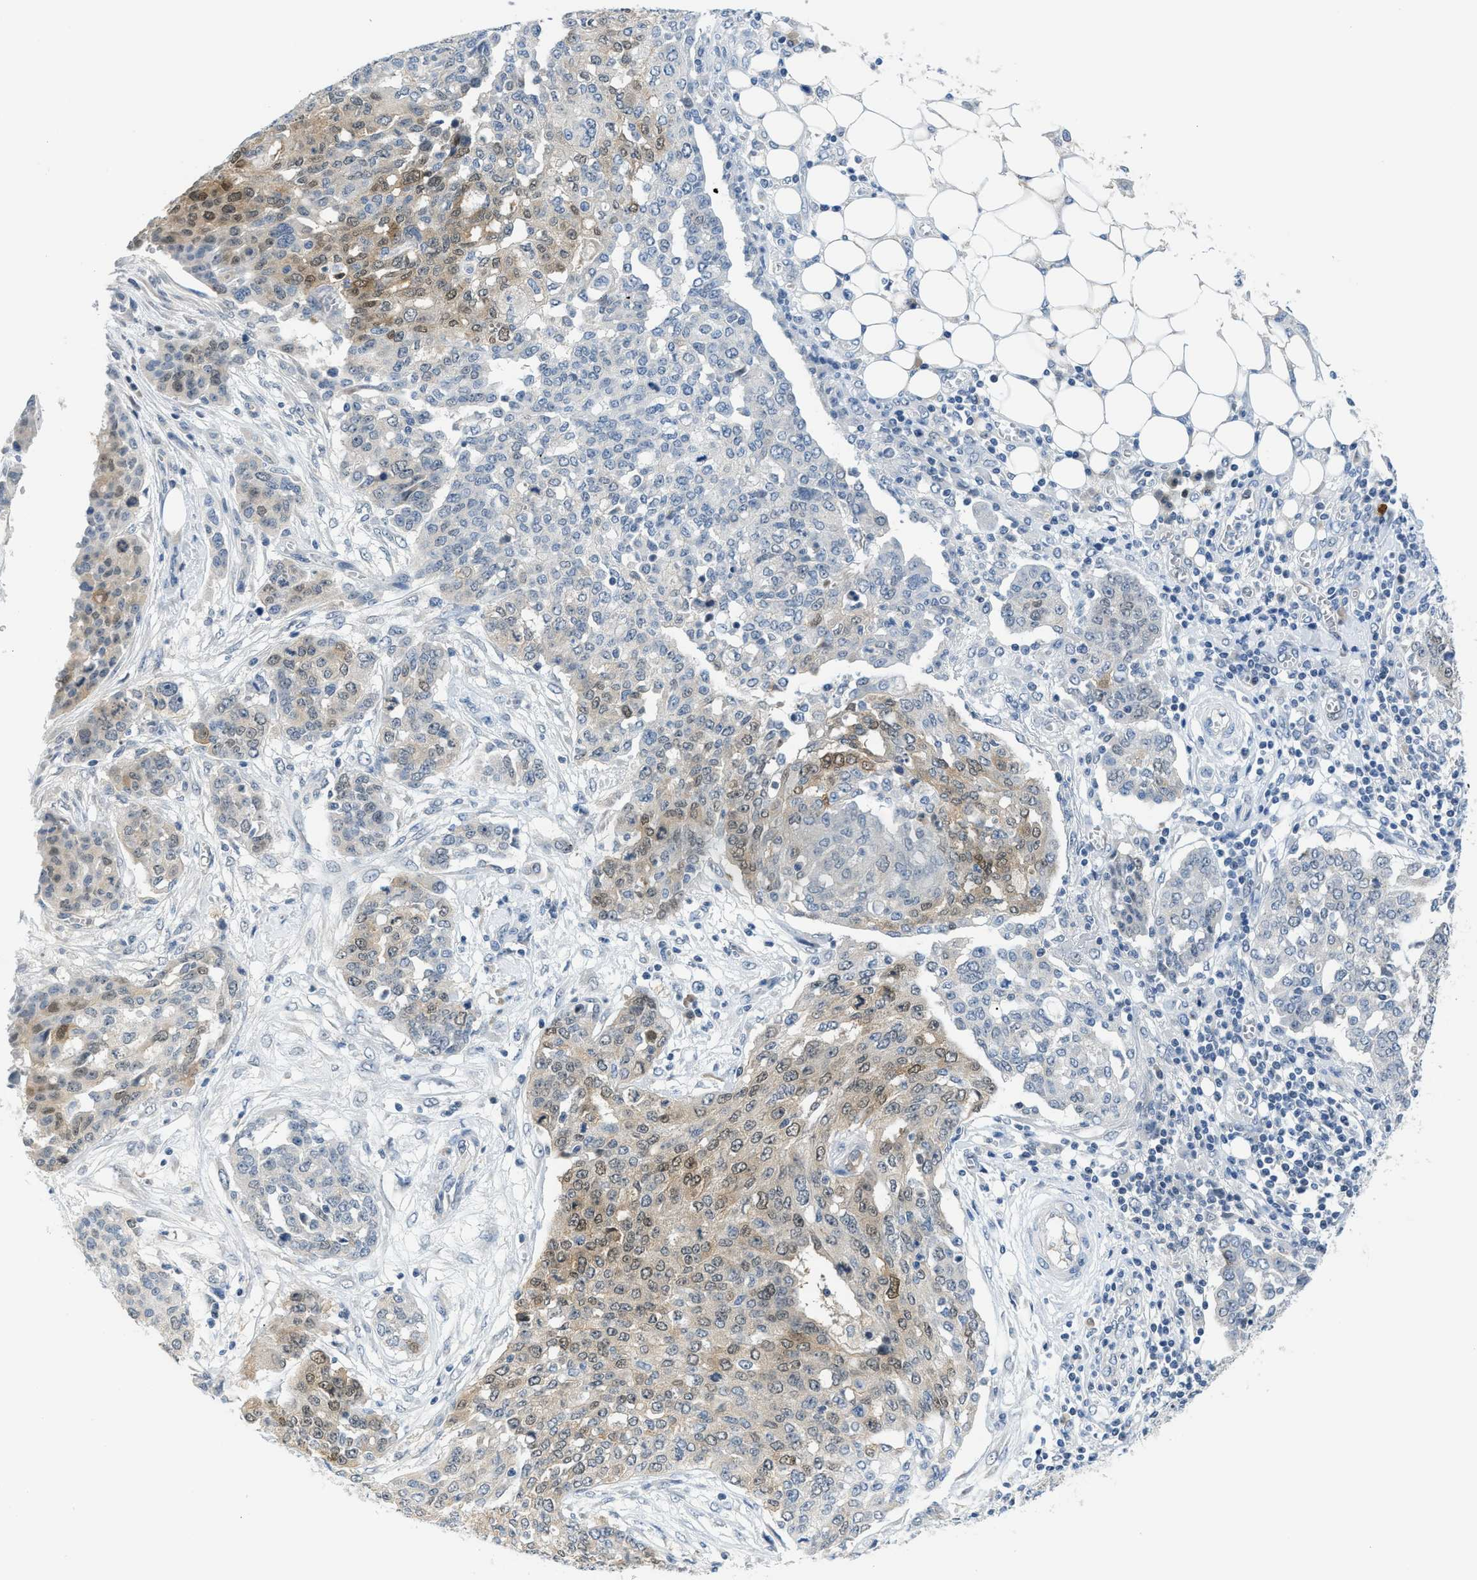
{"staining": {"intensity": "weak", "quantity": "25%-75%", "location": "cytoplasmic/membranous,nuclear"}, "tissue": "ovarian cancer", "cell_type": "Tumor cells", "image_type": "cancer", "snomed": [{"axis": "morphology", "description": "Cystadenocarcinoma, serous, NOS"}, {"axis": "topography", "description": "Soft tissue"}, {"axis": "topography", "description": "Ovary"}], "caption": "Human ovarian cancer (serous cystadenocarcinoma) stained with a brown dye displays weak cytoplasmic/membranous and nuclear positive positivity in approximately 25%-75% of tumor cells.", "gene": "PSAT1", "patient": {"sex": "female", "age": 57}}